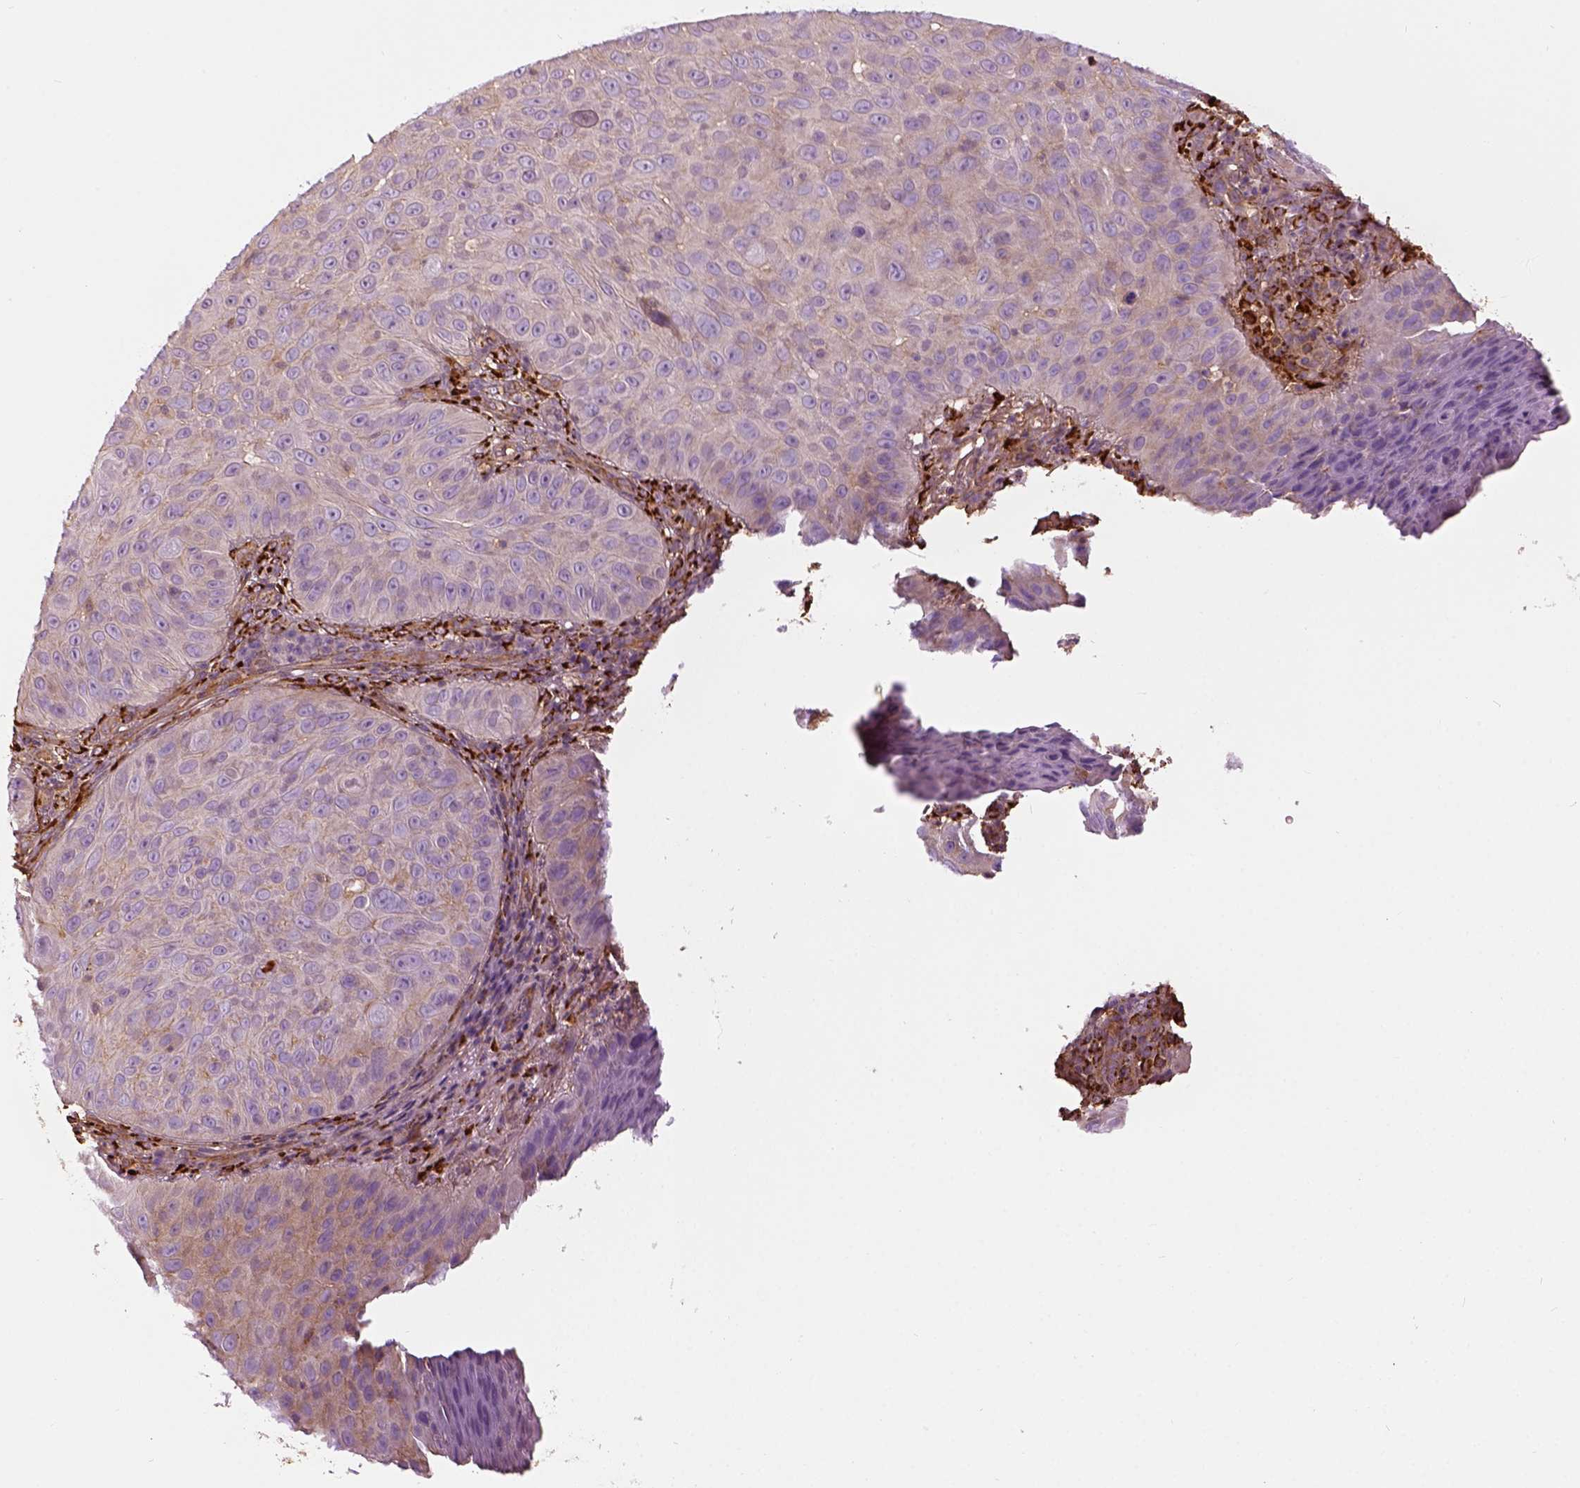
{"staining": {"intensity": "moderate", "quantity": "<25%", "location": "cytoplasmic/membranous"}, "tissue": "skin cancer", "cell_type": "Tumor cells", "image_type": "cancer", "snomed": [{"axis": "morphology", "description": "Squamous cell carcinoma, NOS"}, {"axis": "topography", "description": "Skin"}], "caption": "Skin cancer stained with a brown dye shows moderate cytoplasmic/membranous positive staining in about <25% of tumor cells.", "gene": "COL6A2", "patient": {"sex": "male", "age": 82}}